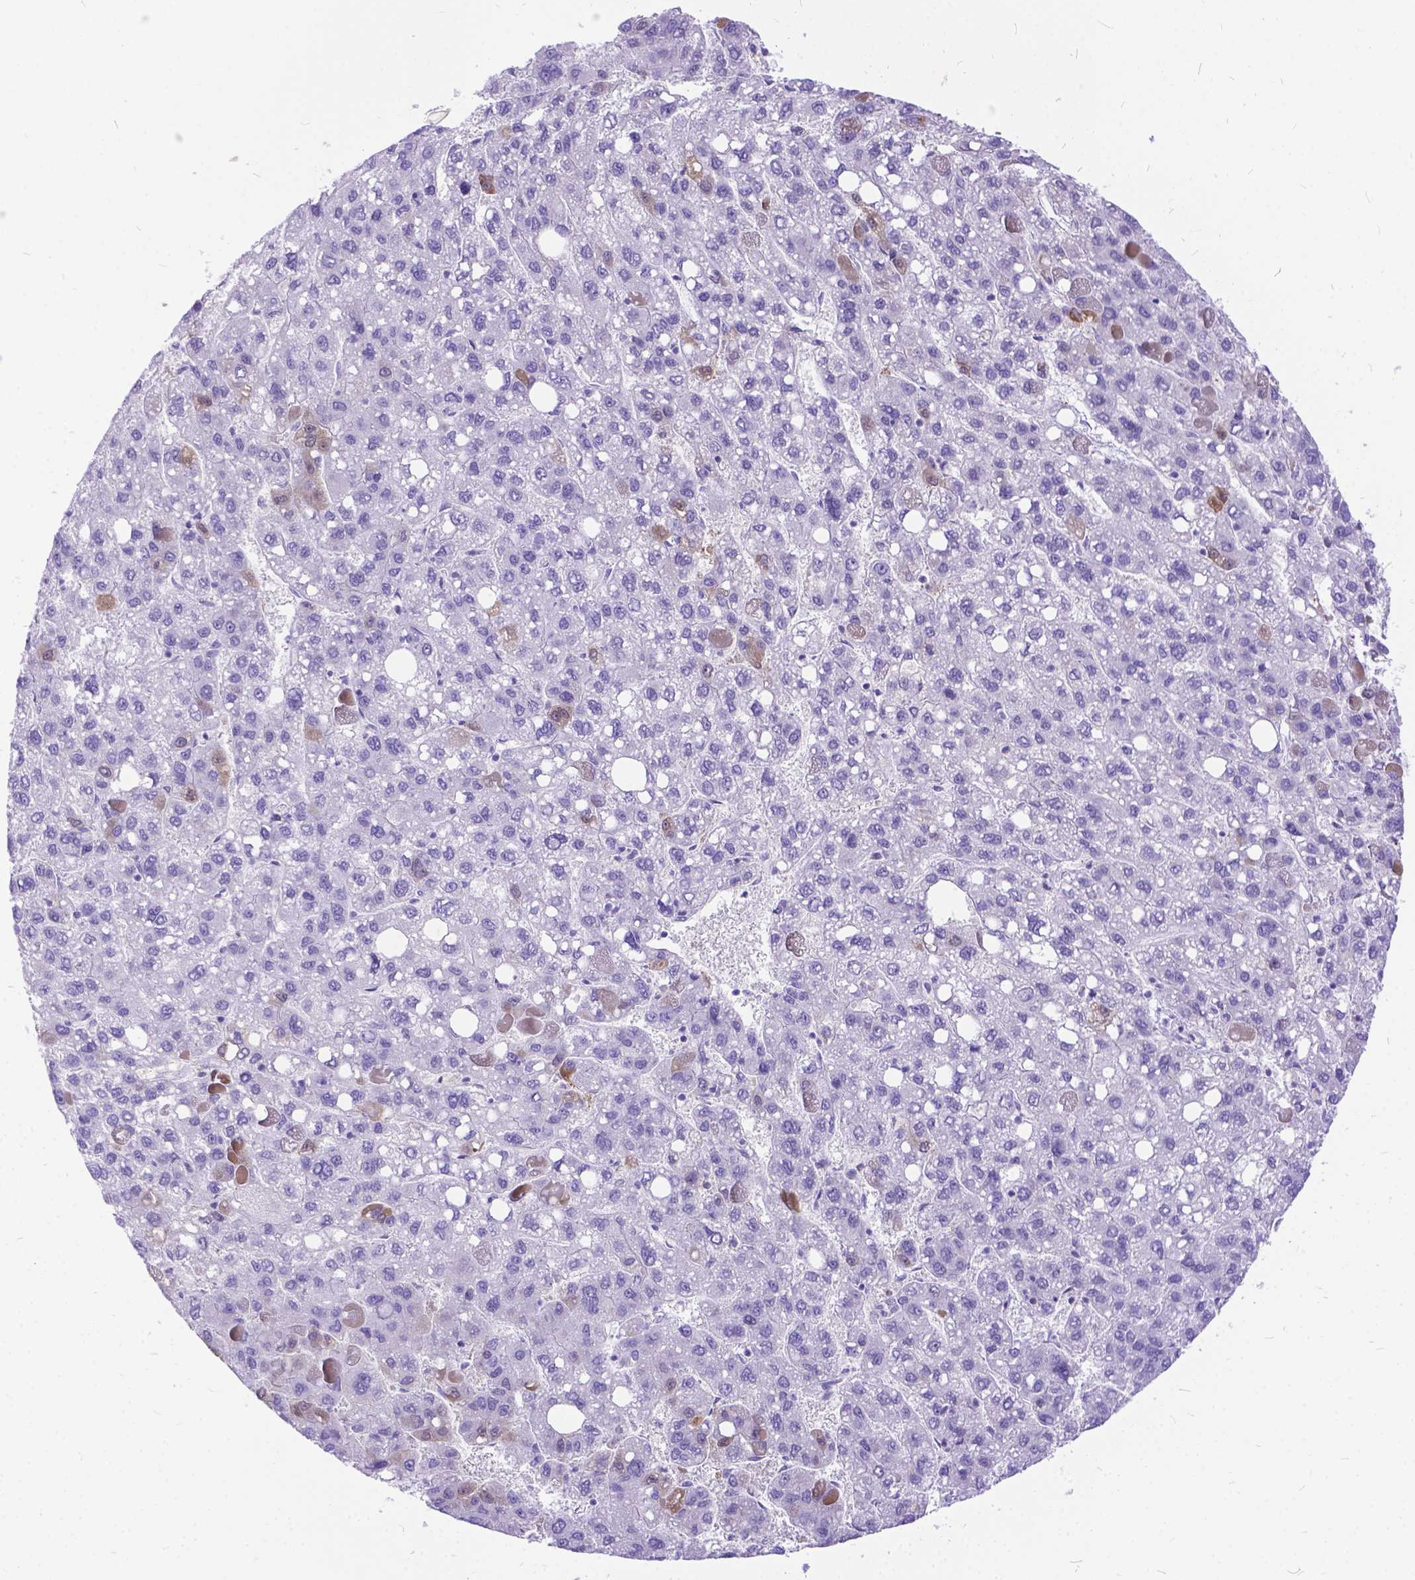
{"staining": {"intensity": "weak", "quantity": "<25%", "location": "cytoplasmic/membranous,nuclear"}, "tissue": "liver cancer", "cell_type": "Tumor cells", "image_type": "cancer", "snomed": [{"axis": "morphology", "description": "Carcinoma, Hepatocellular, NOS"}, {"axis": "topography", "description": "Liver"}], "caption": "Liver hepatocellular carcinoma stained for a protein using IHC shows no positivity tumor cells.", "gene": "TMEM169", "patient": {"sex": "female", "age": 82}}